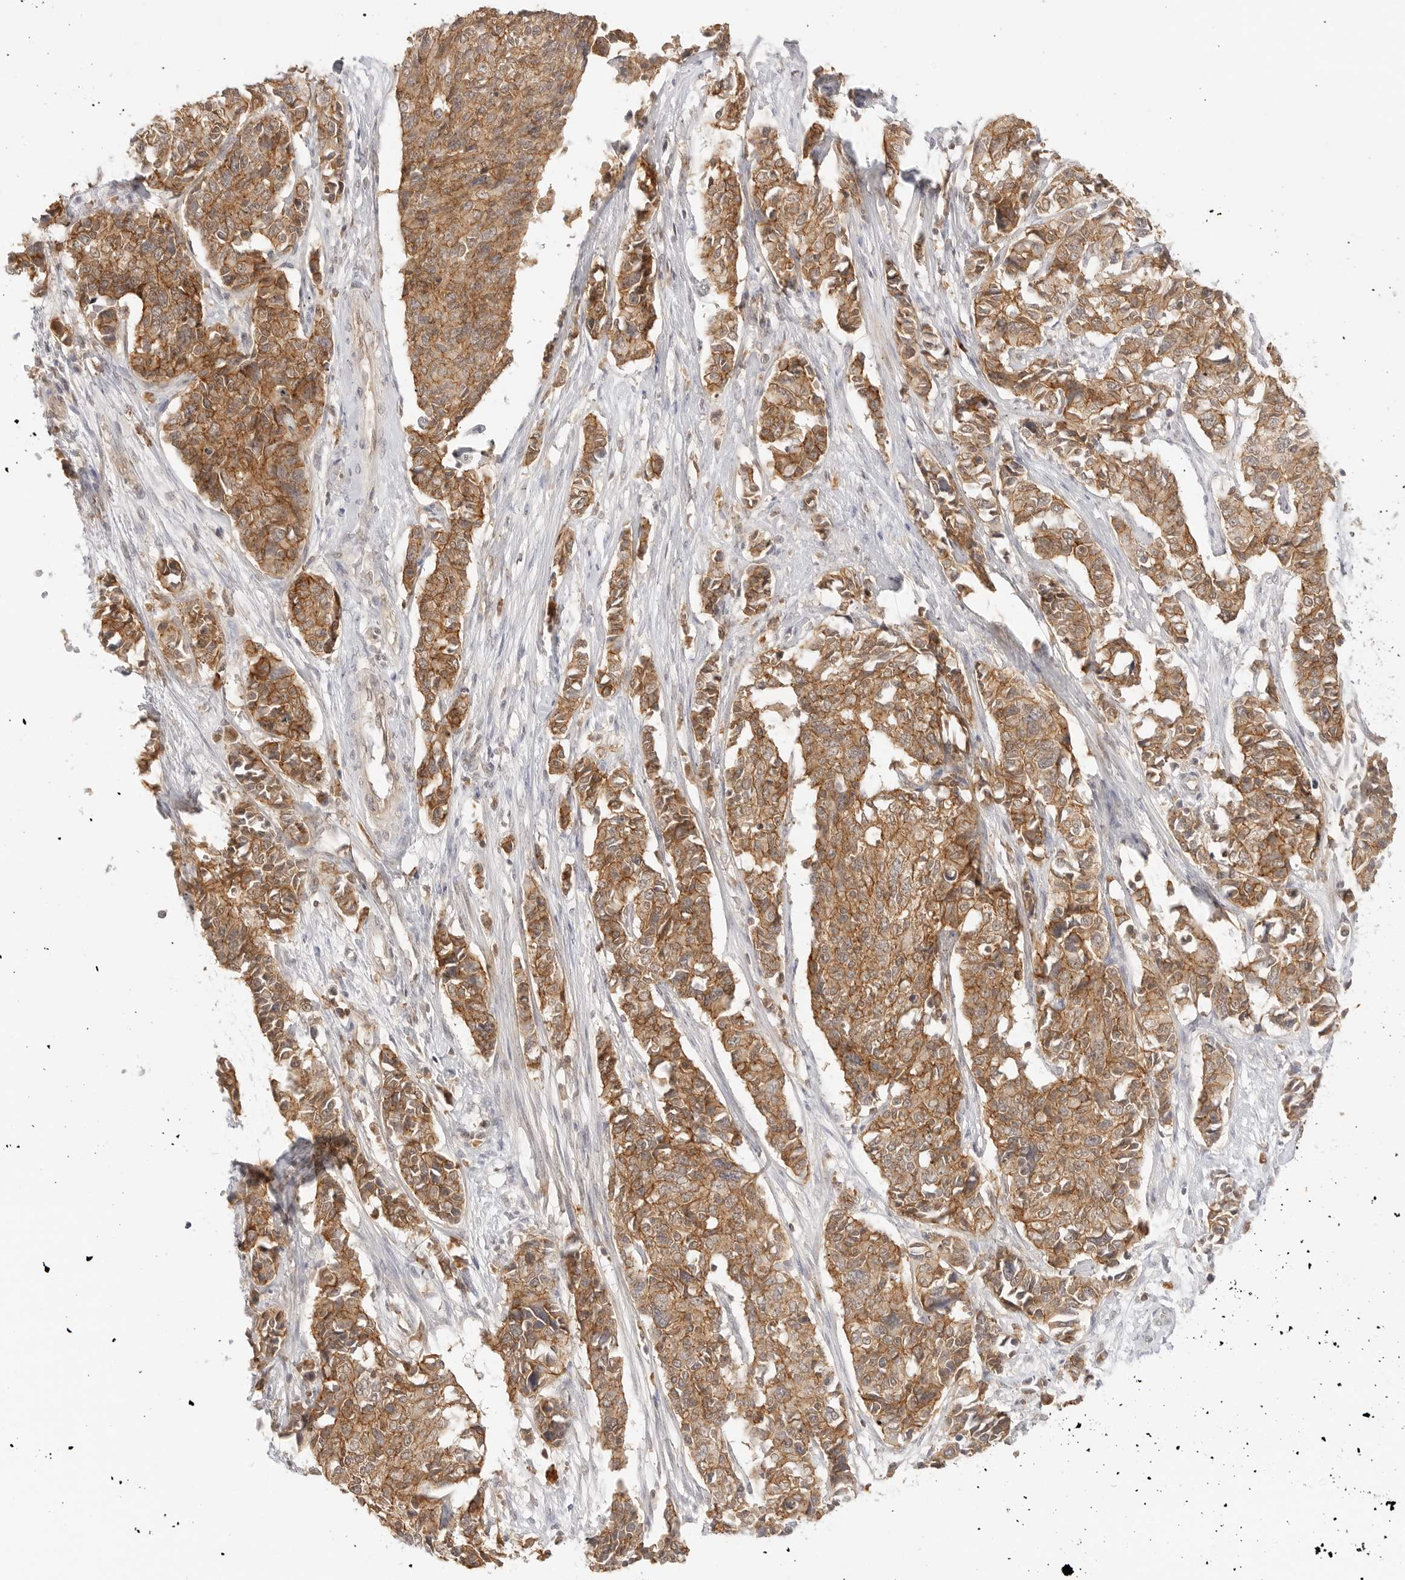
{"staining": {"intensity": "moderate", "quantity": ">75%", "location": "cytoplasmic/membranous"}, "tissue": "cervical cancer", "cell_type": "Tumor cells", "image_type": "cancer", "snomed": [{"axis": "morphology", "description": "Normal tissue, NOS"}, {"axis": "morphology", "description": "Squamous cell carcinoma, NOS"}, {"axis": "topography", "description": "Cervix"}], "caption": "A medium amount of moderate cytoplasmic/membranous positivity is present in about >75% of tumor cells in cervical squamous cell carcinoma tissue. Immunohistochemistry stains the protein in brown and the nuclei are stained blue.", "gene": "EPHA1", "patient": {"sex": "female", "age": 35}}